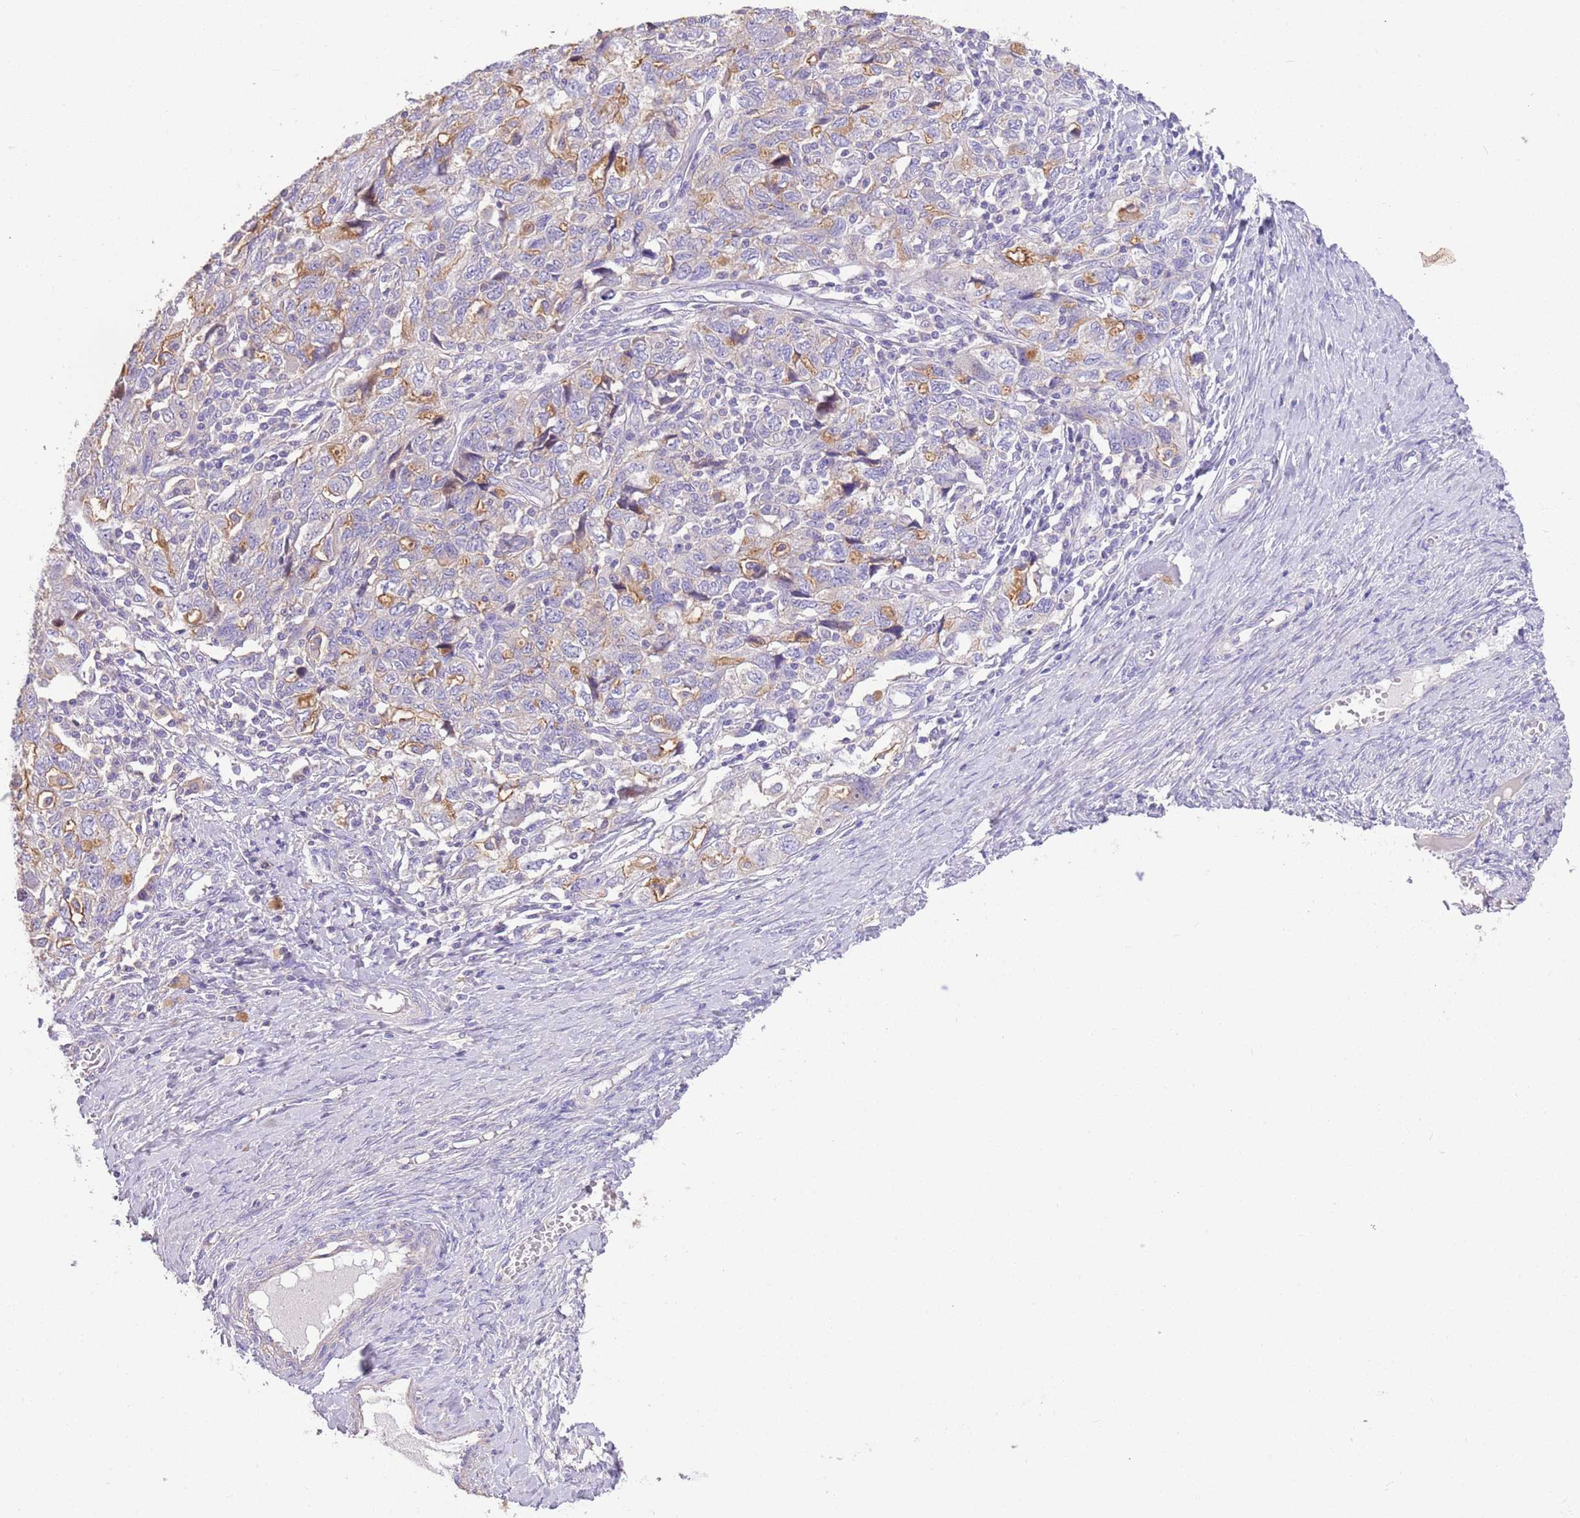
{"staining": {"intensity": "weak", "quantity": "<25%", "location": "cytoplasmic/membranous"}, "tissue": "ovarian cancer", "cell_type": "Tumor cells", "image_type": "cancer", "snomed": [{"axis": "morphology", "description": "Carcinoma, NOS"}, {"axis": "morphology", "description": "Cystadenocarcinoma, serous, NOS"}, {"axis": "topography", "description": "Ovary"}], "caption": "An IHC image of ovarian cancer (carcinoma) is shown. There is no staining in tumor cells of ovarian cancer (carcinoma).", "gene": "SFTPA1", "patient": {"sex": "female", "age": 69}}